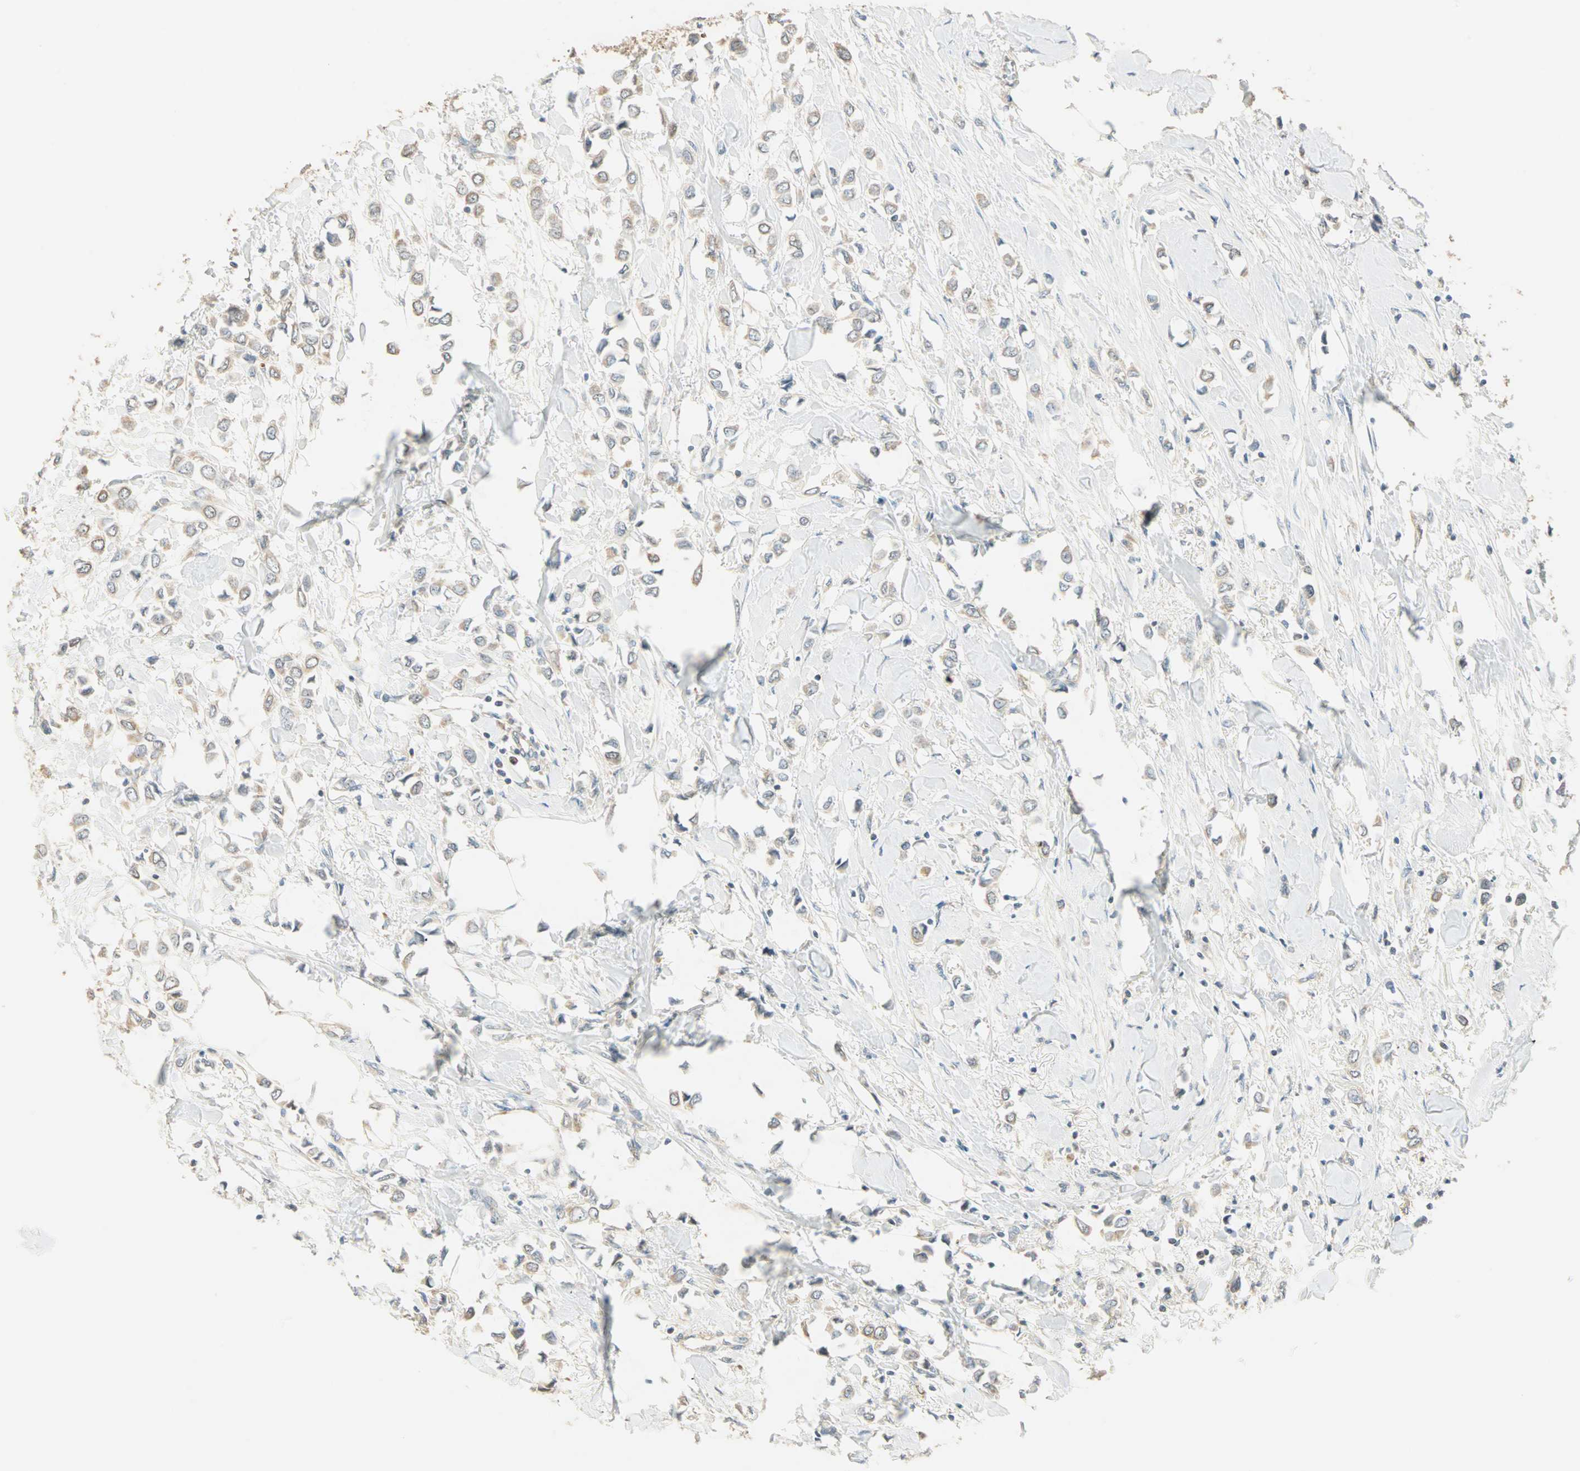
{"staining": {"intensity": "weak", "quantity": "25%-75%", "location": "cytoplasmic/membranous"}, "tissue": "breast cancer", "cell_type": "Tumor cells", "image_type": "cancer", "snomed": [{"axis": "morphology", "description": "Lobular carcinoma"}, {"axis": "topography", "description": "Breast"}], "caption": "Tumor cells exhibit low levels of weak cytoplasmic/membranous staining in approximately 25%-75% of cells in breast cancer. (DAB IHC with brightfield microscopy, high magnification).", "gene": "RAD18", "patient": {"sex": "female", "age": 51}}